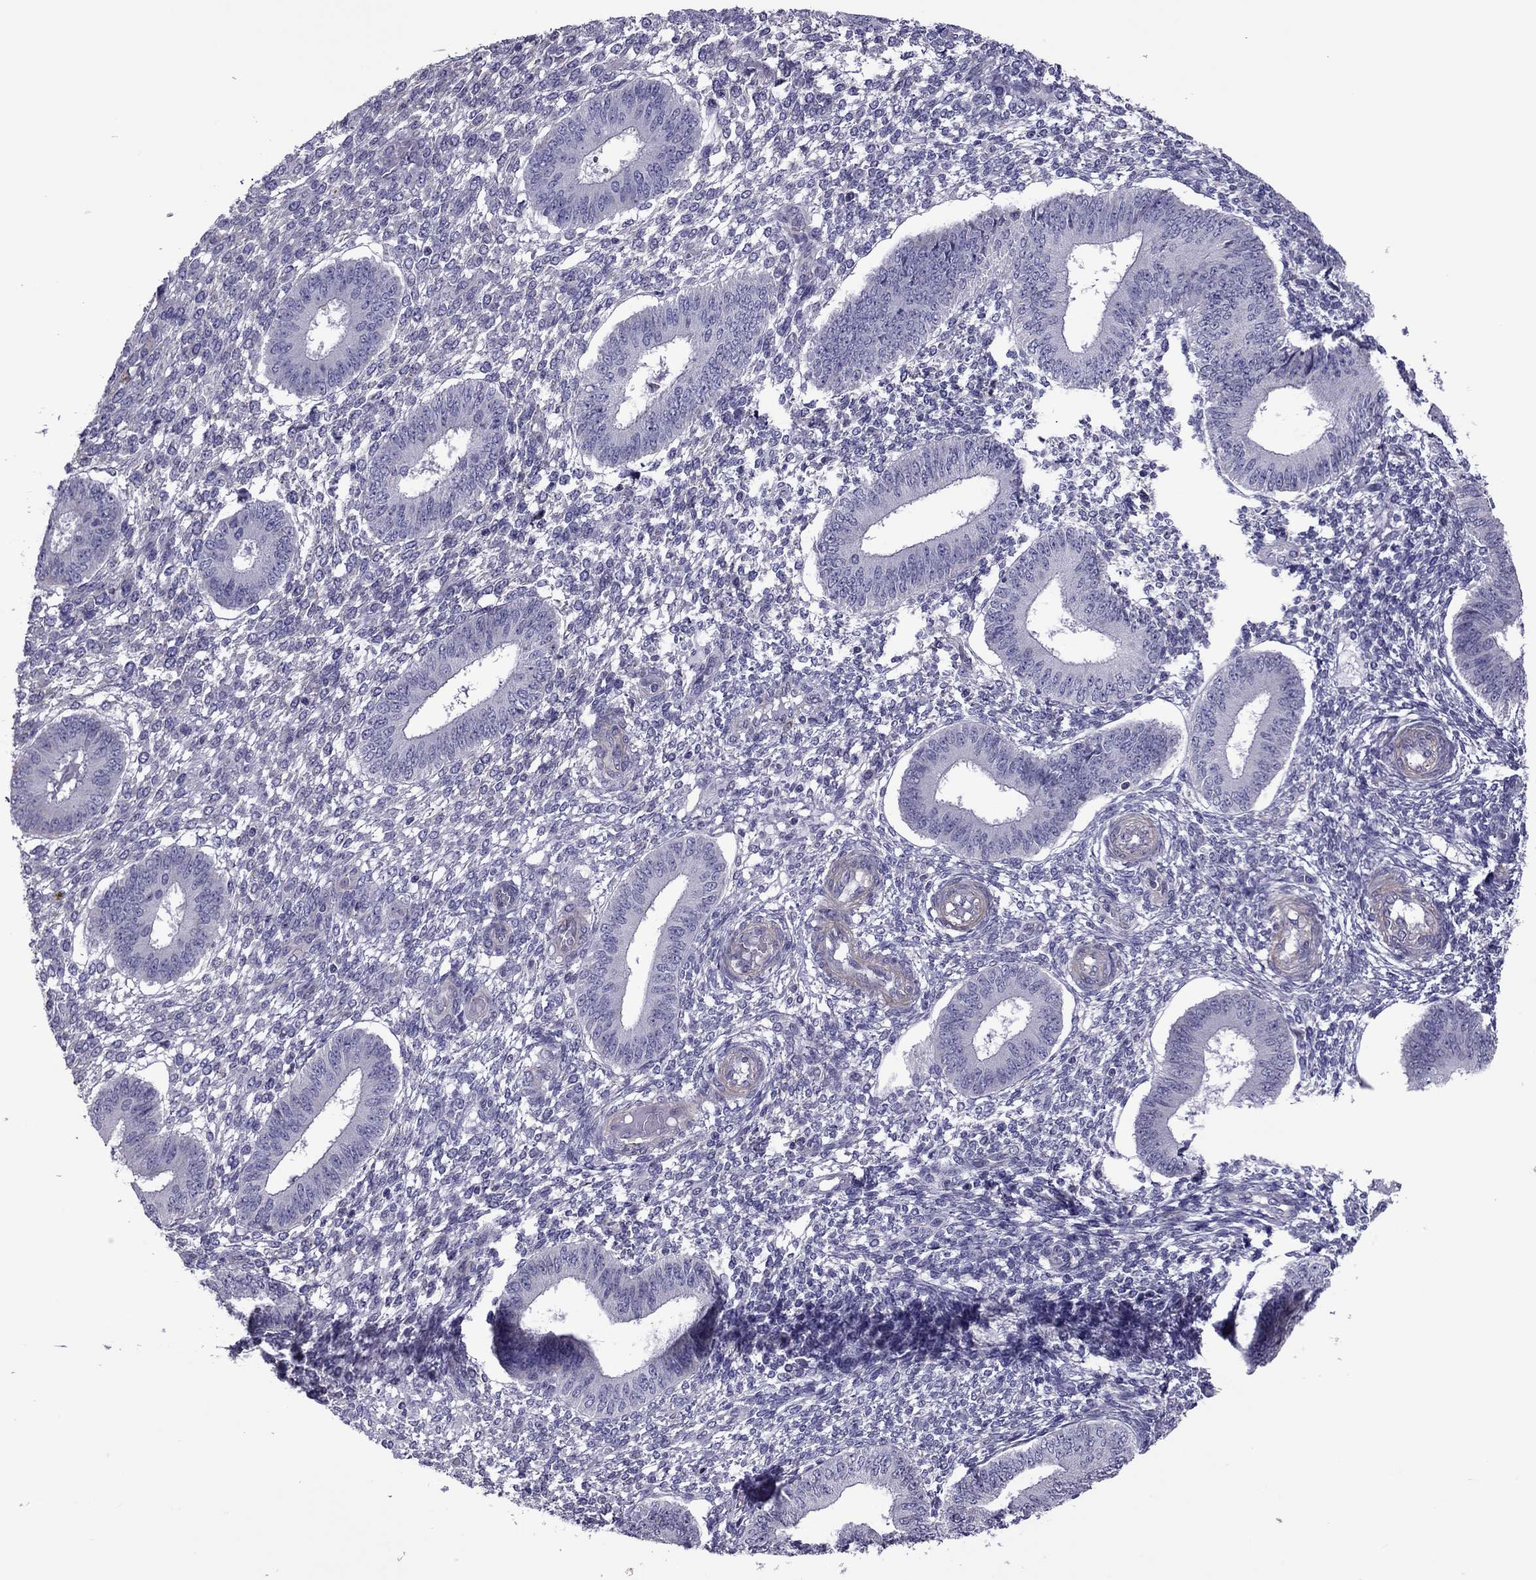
{"staining": {"intensity": "negative", "quantity": "none", "location": "none"}, "tissue": "endometrium", "cell_type": "Cells in endometrial stroma", "image_type": "normal", "snomed": [{"axis": "morphology", "description": "Normal tissue, NOS"}, {"axis": "topography", "description": "Endometrium"}], "caption": "Protein analysis of benign endometrium reveals no significant expression in cells in endometrial stroma.", "gene": "SLC16A8", "patient": {"sex": "female", "age": 42}}